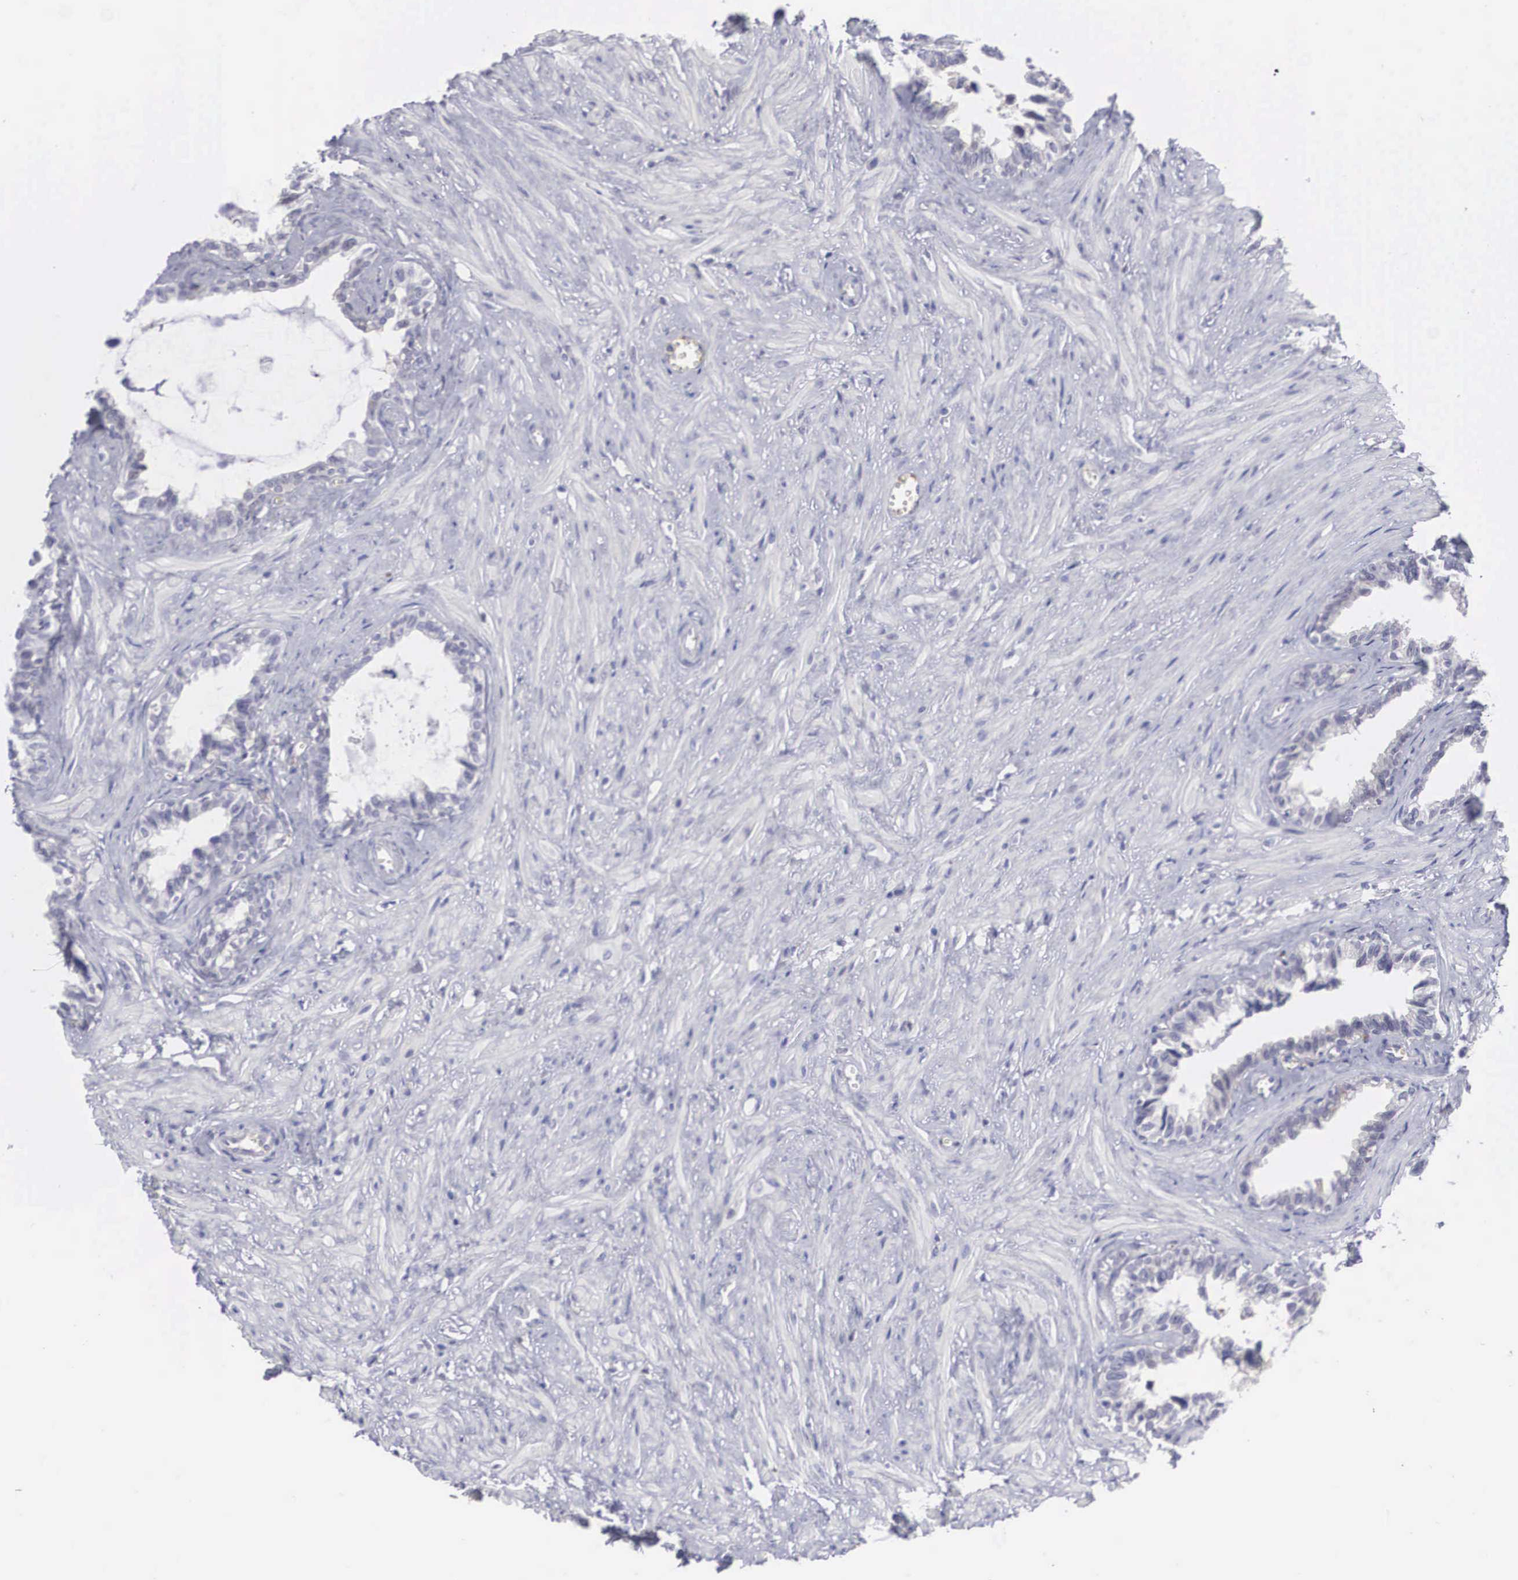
{"staining": {"intensity": "weak", "quantity": "25%-75%", "location": "cytoplasmic/membranous"}, "tissue": "seminal vesicle", "cell_type": "Glandular cells", "image_type": "normal", "snomed": [{"axis": "morphology", "description": "Normal tissue, NOS"}, {"axis": "topography", "description": "Seminal veicle"}], "caption": "Immunohistochemical staining of unremarkable seminal vesicle exhibits low levels of weak cytoplasmic/membranous positivity in about 25%-75% of glandular cells. (brown staining indicates protein expression, while blue staining denotes nuclei).", "gene": "RBPJ", "patient": {"sex": "male", "age": 60}}